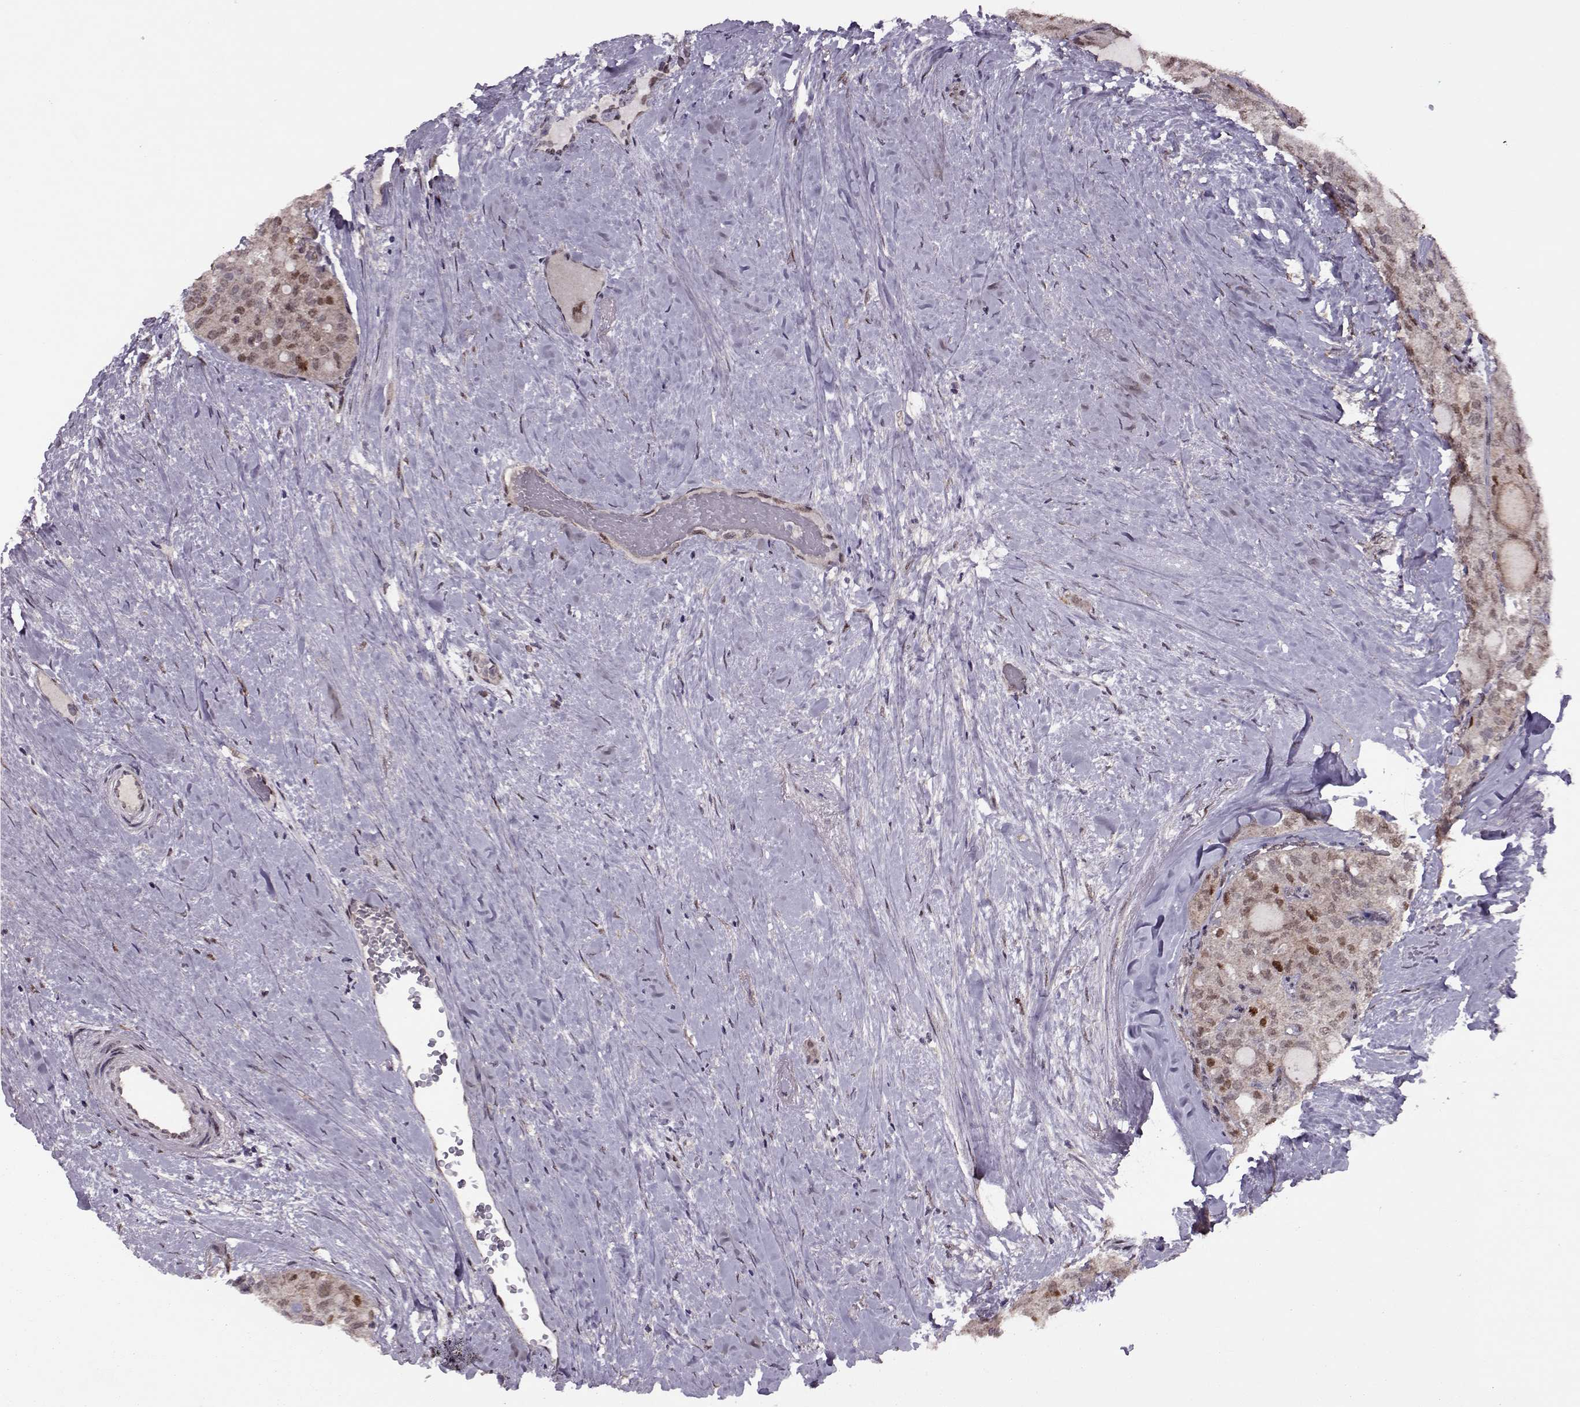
{"staining": {"intensity": "moderate", "quantity": "<25%", "location": "nuclear"}, "tissue": "thyroid cancer", "cell_type": "Tumor cells", "image_type": "cancer", "snomed": [{"axis": "morphology", "description": "Follicular adenoma carcinoma, NOS"}, {"axis": "topography", "description": "Thyroid gland"}], "caption": "Thyroid cancer (follicular adenoma carcinoma) stained with DAB (3,3'-diaminobenzidine) immunohistochemistry displays low levels of moderate nuclear expression in approximately <25% of tumor cells.", "gene": "CDK4", "patient": {"sex": "male", "age": 75}}